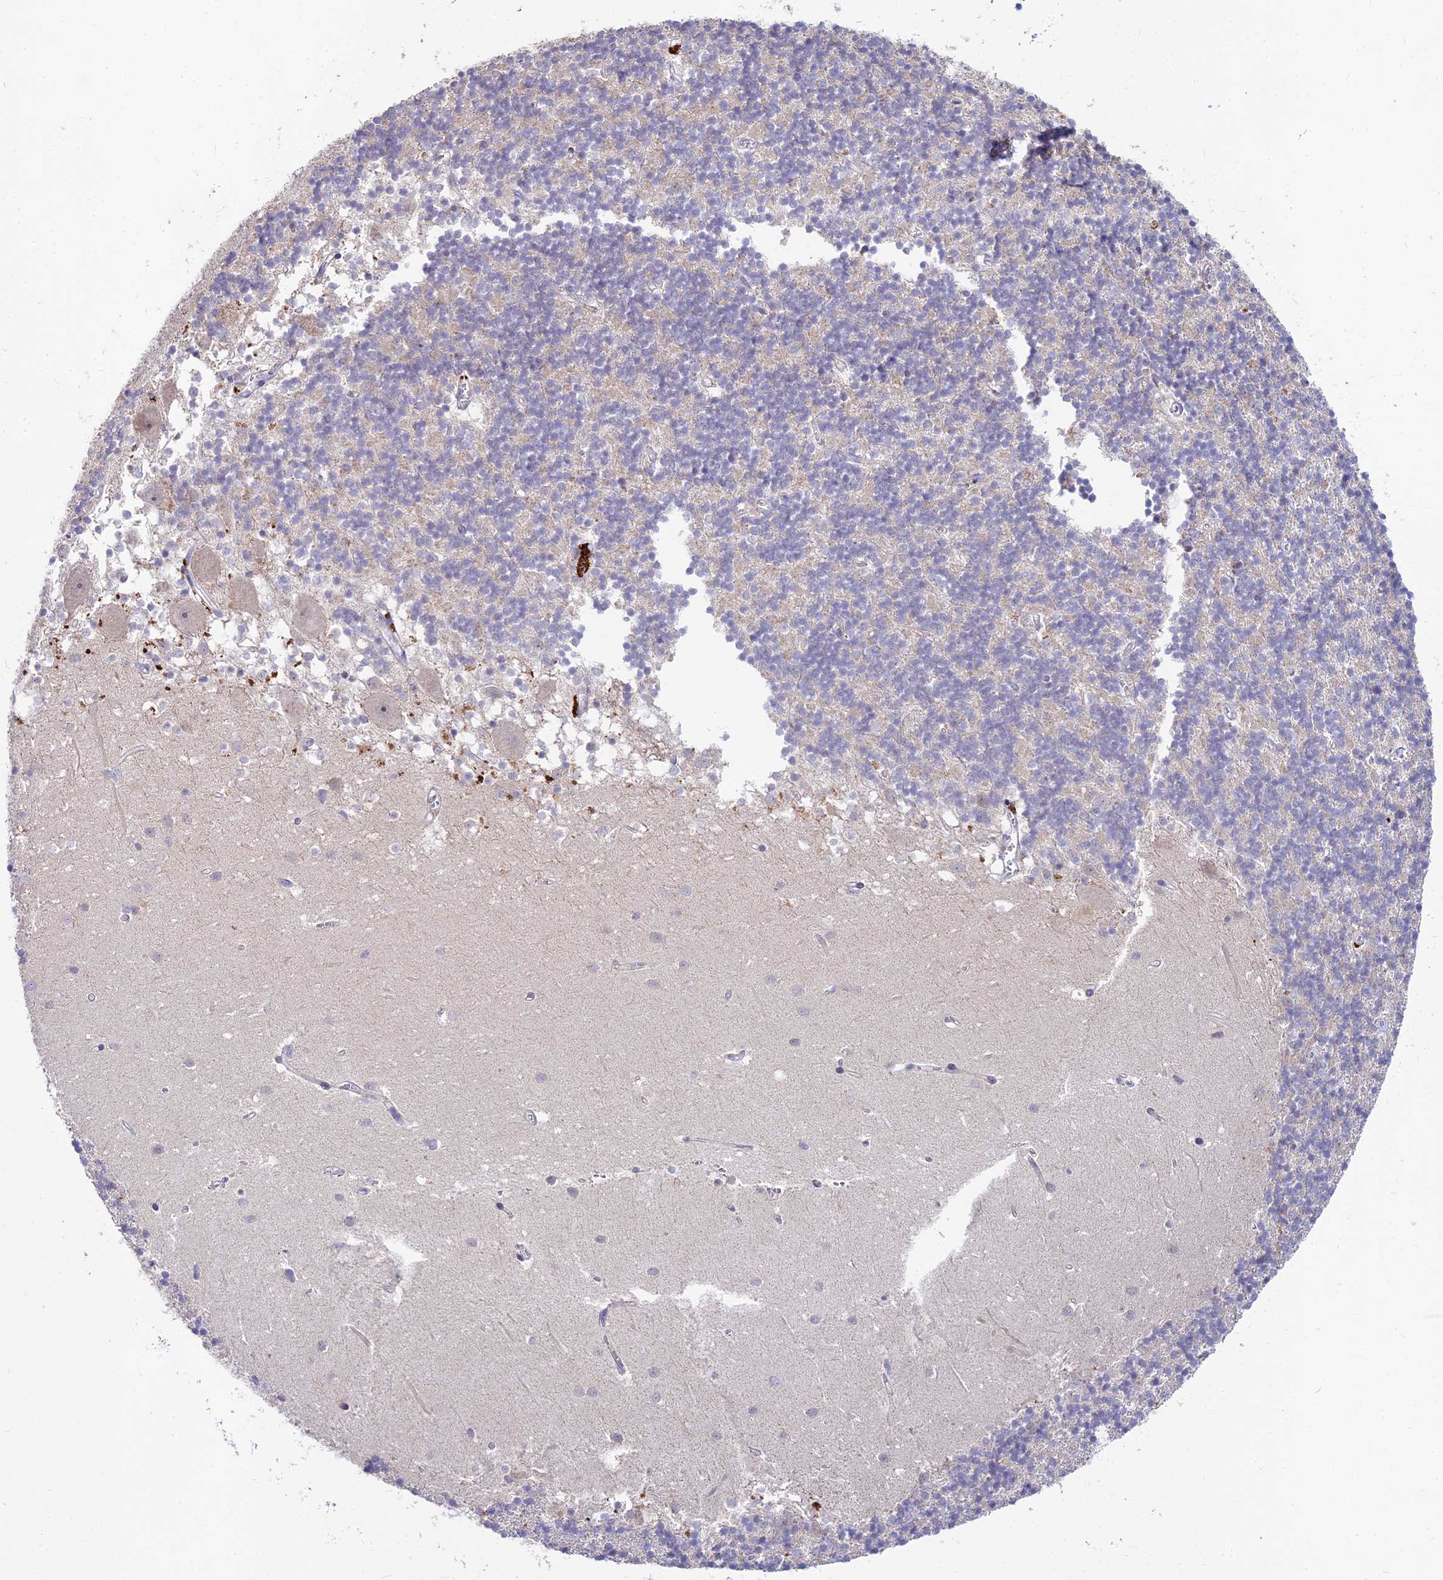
{"staining": {"intensity": "negative", "quantity": "none", "location": "none"}, "tissue": "cerebellum", "cell_type": "Cells in granular layer", "image_type": "normal", "snomed": [{"axis": "morphology", "description": "Normal tissue, NOS"}, {"axis": "topography", "description": "Cerebellum"}], "caption": "High power microscopy micrograph of an IHC image of benign cerebellum, revealing no significant expression in cells in granular layer. The staining is performed using DAB brown chromogen with nuclei counter-stained in using hematoxylin.", "gene": "WDR43", "patient": {"sex": "male", "age": 54}}